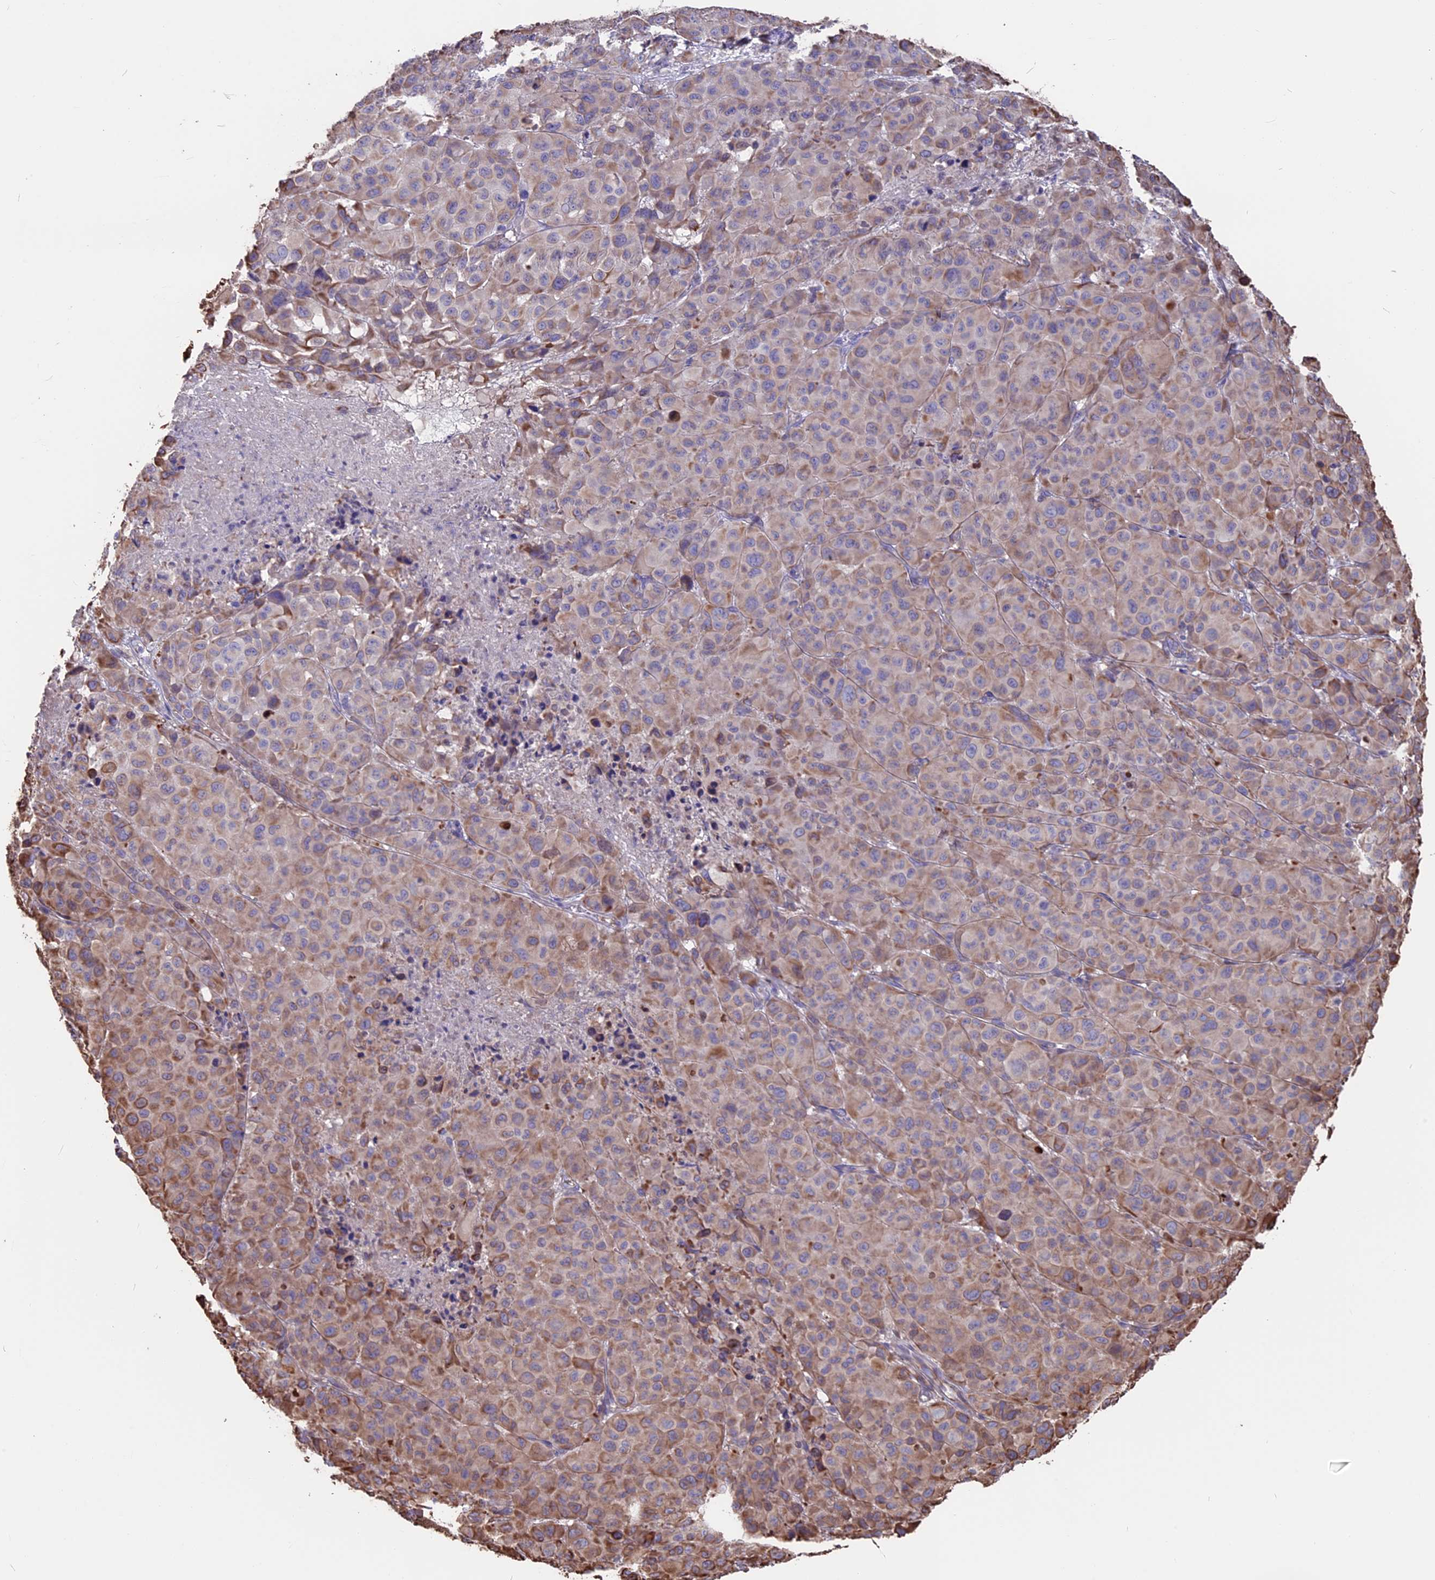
{"staining": {"intensity": "moderate", "quantity": ">75%", "location": "cytoplasmic/membranous"}, "tissue": "melanoma", "cell_type": "Tumor cells", "image_type": "cancer", "snomed": [{"axis": "morphology", "description": "Malignant melanoma, NOS"}, {"axis": "topography", "description": "Skin"}], "caption": "Tumor cells show moderate cytoplasmic/membranous staining in about >75% of cells in malignant melanoma.", "gene": "SEH1L", "patient": {"sex": "male", "age": 73}}